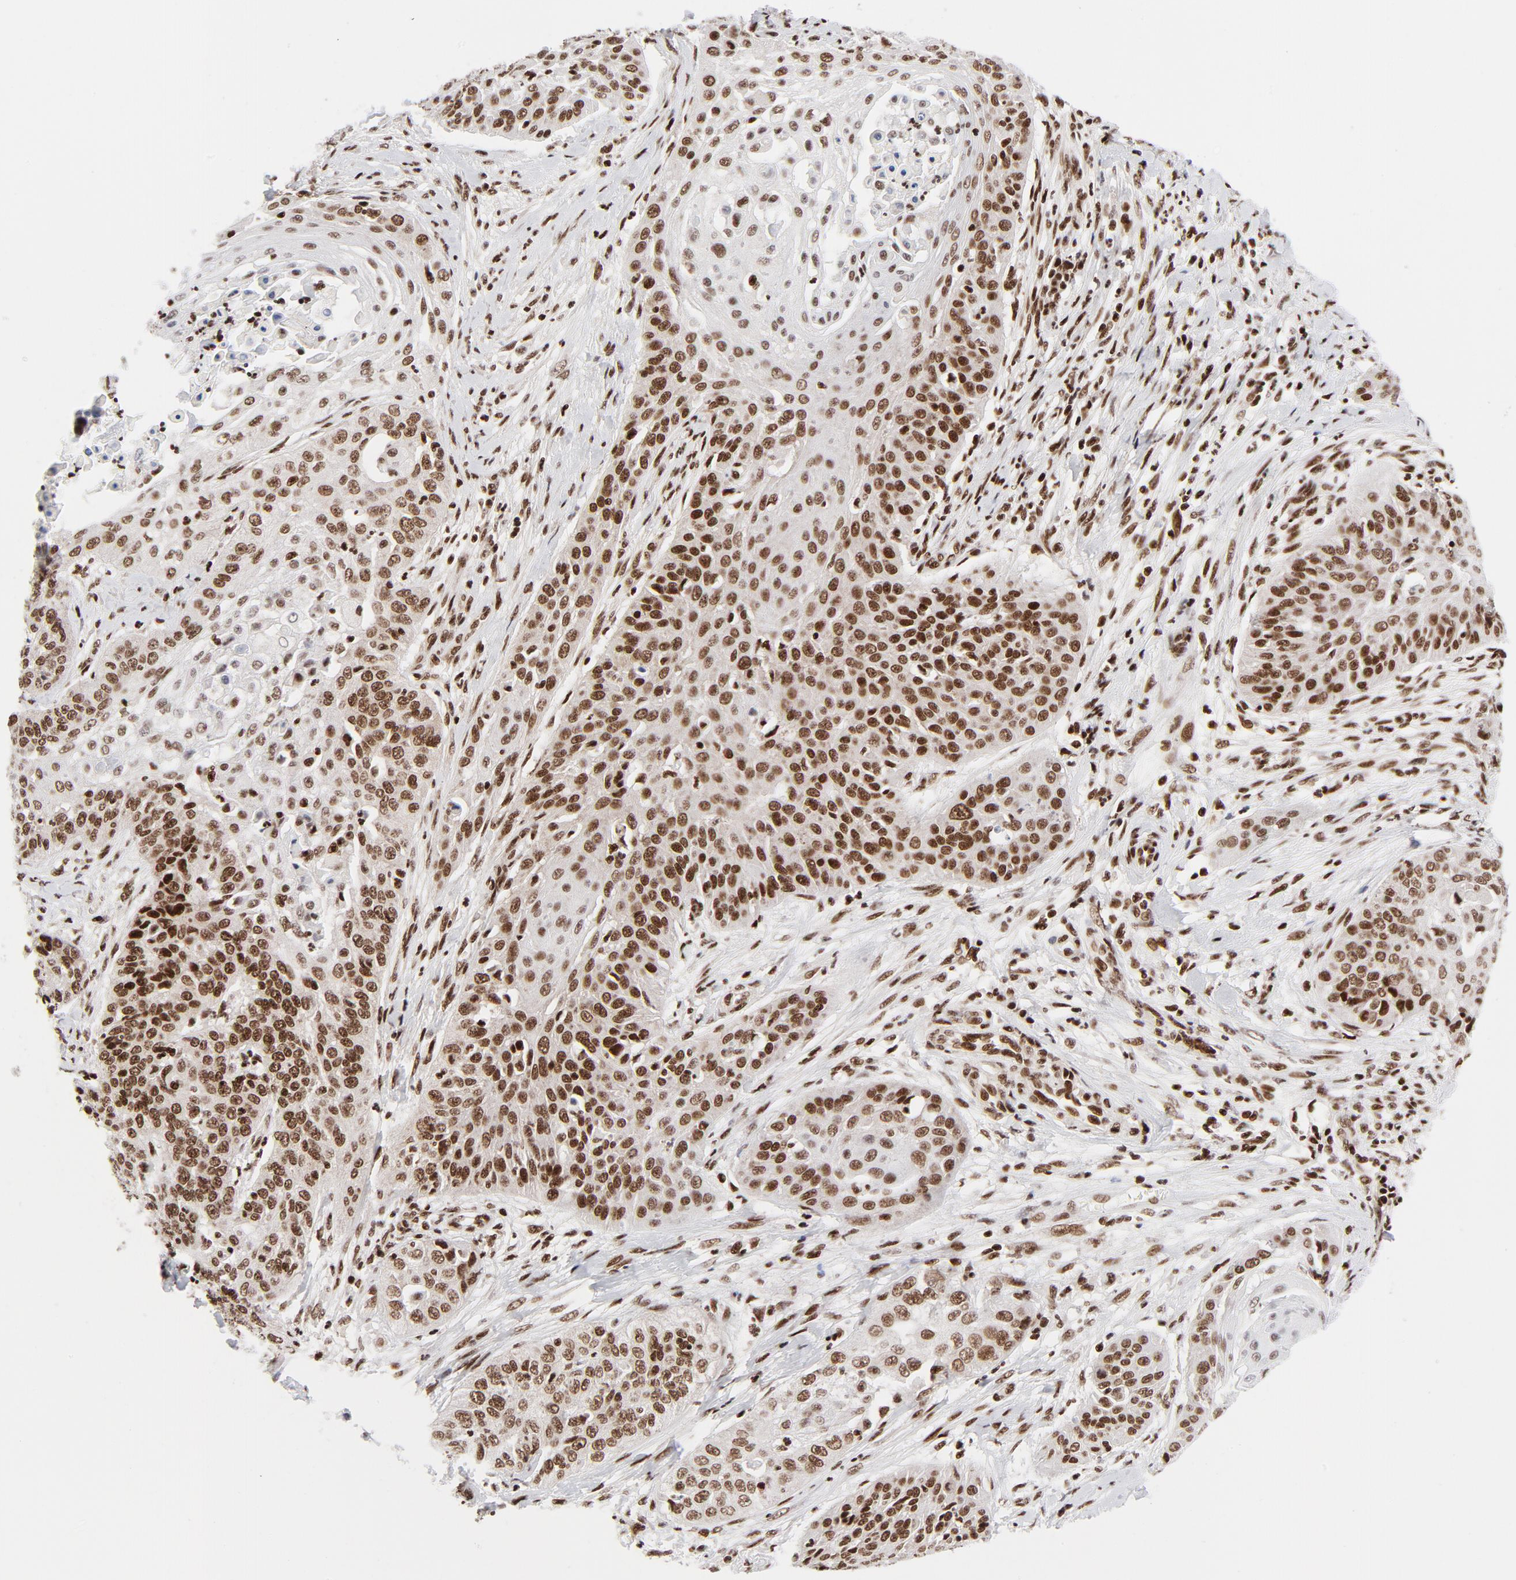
{"staining": {"intensity": "strong", "quantity": ">75%", "location": "nuclear"}, "tissue": "cervical cancer", "cell_type": "Tumor cells", "image_type": "cancer", "snomed": [{"axis": "morphology", "description": "Squamous cell carcinoma, NOS"}, {"axis": "topography", "description": "Cervix"}], "caption": "Immunohistochemical staining of human cervical cancer displays high levels of strong nuclear protein staining in about >75% of tumor cells.", "gene": "NFYB", "patient": {"sex": "female", "age": 64}}